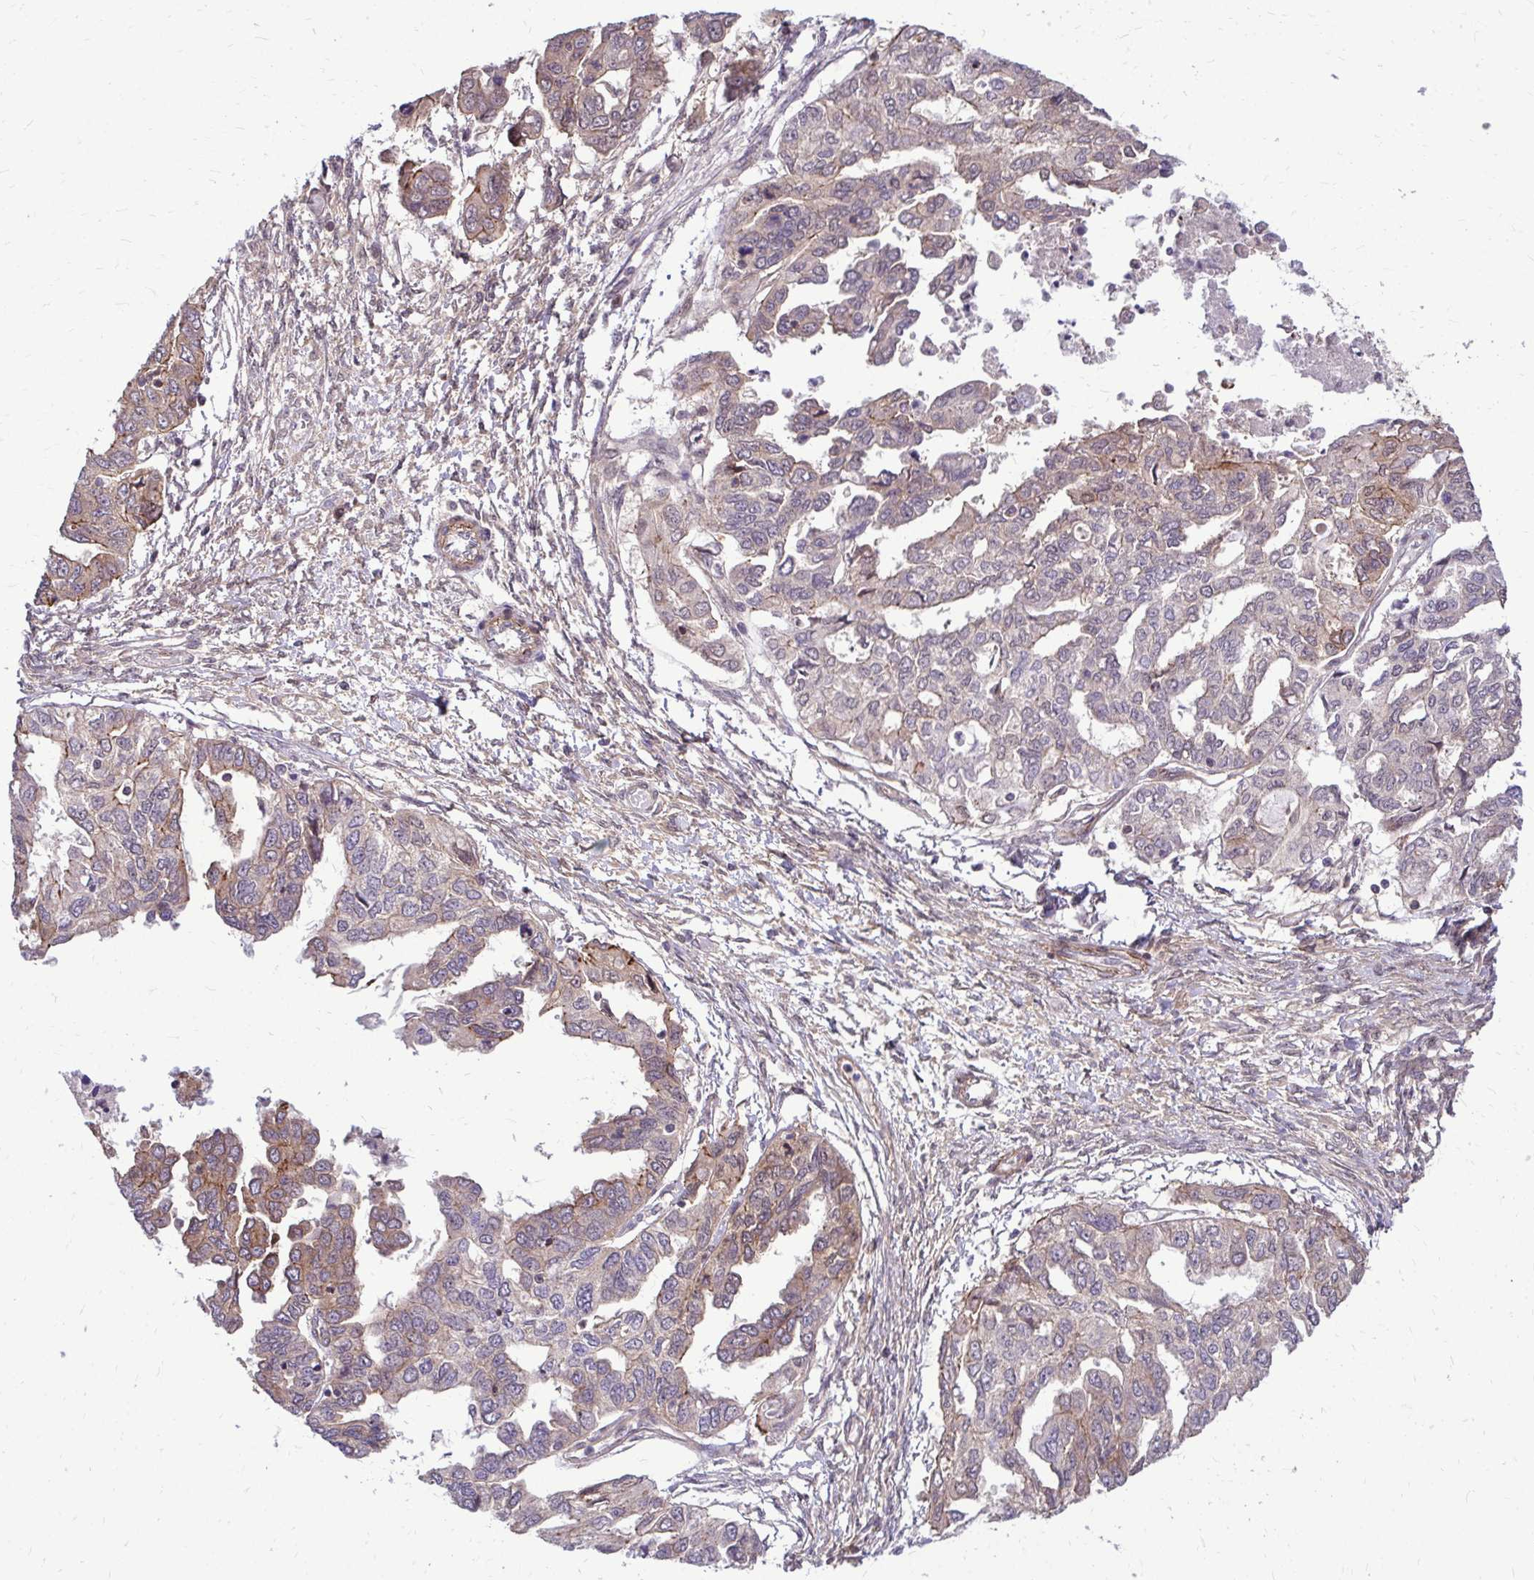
{"staining": {"intensity": "weak", "quantity": "25%-75%", "location": "cytoplasmic/membranous"}, "tissue": "ovarian cancer", "cell_type": "Tumor cells", "image_type": "cancer", "snomed": [{"axis": "morphology", "description": "Cystadenocarcinoma, serous, NOS"}, {"axis": "topography", "description": "Ovary"}], "caption": "Protein staining by immunohistochemistry demonstrates weak cytoplasmic/membranous expression in approximately 25%-75% of tumor cells in ovarian serous cystadenocarcinoma.", "gene": "TRIP6", "patient": {"sex": "female", "age": 53}}